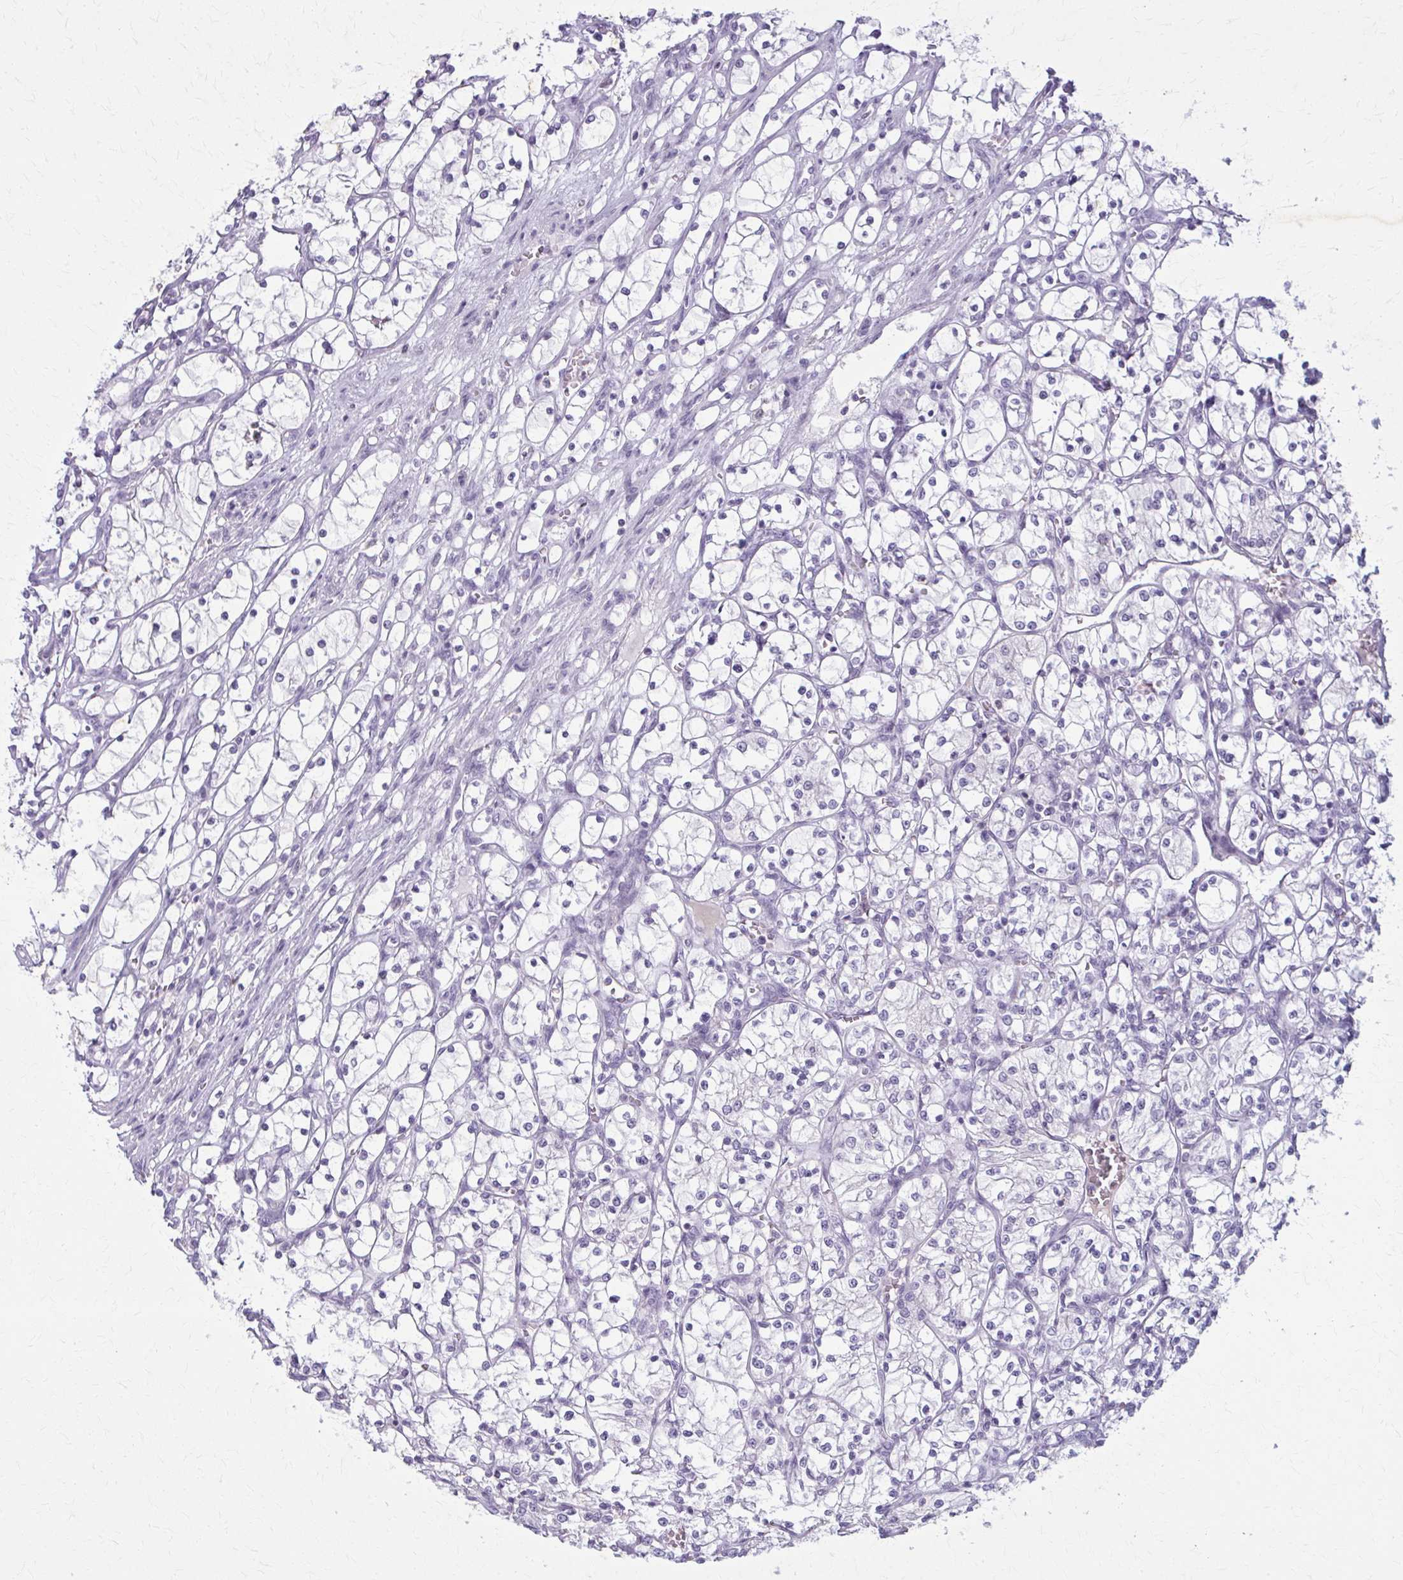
{"staining": {"intensity": "negative", "quantity": "none", "location": "none"}, "tissue": "renal cancer", "cell_type": "Tumor cells", "image_type": "cancer", "snomed": [{"axis": "morphology", "description": "Adenocarcinoma, NOS"}, {"axis": "topography", "description": "Kidney"}], "caption": "The image reveals no staining of tumor cells in renal cancer.", "gene": "CARD9", "patient": {"sex": "female", "age": 69}}